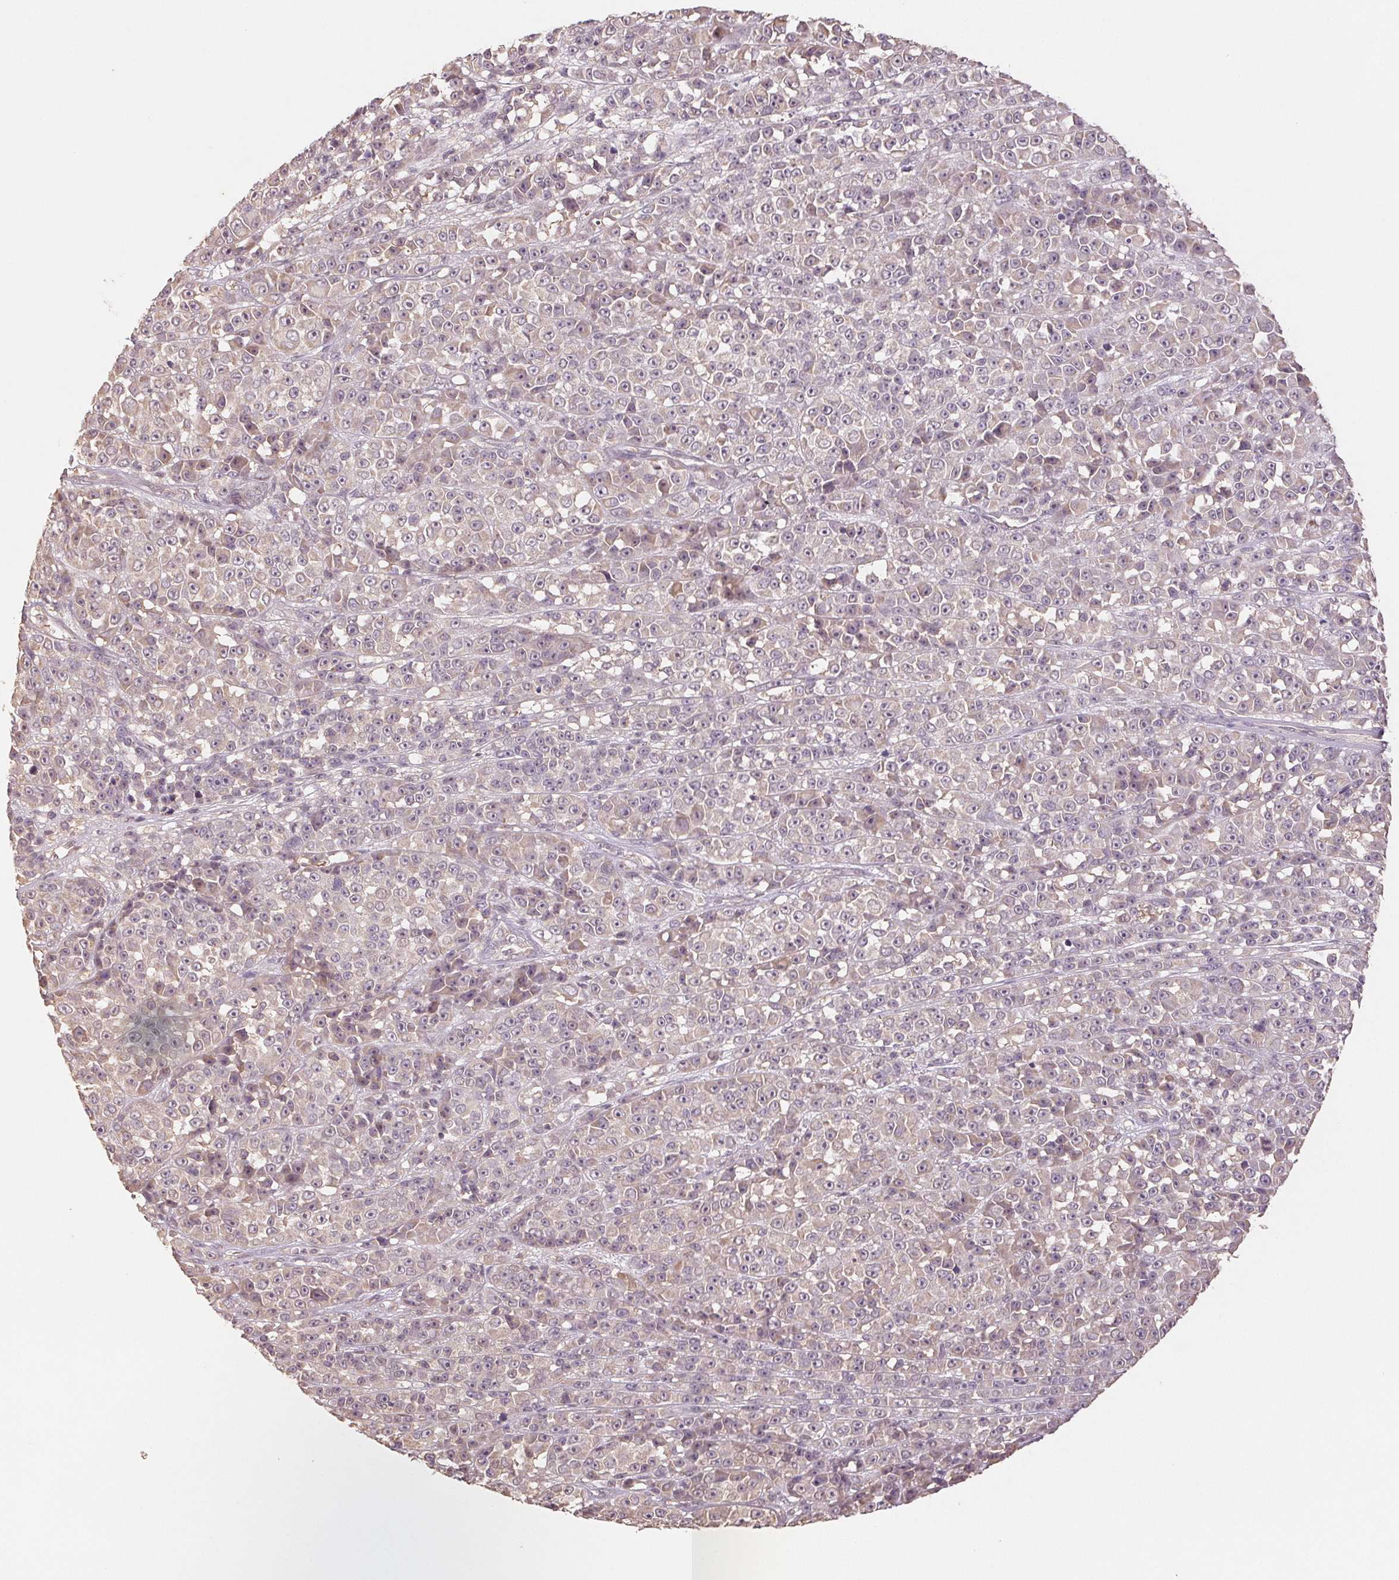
{"staining": {"intensity": "negative", "quantity": "none", "location": "none"}, "tissue": "melanoma", "cell_type": "Tumor cells", "image_type": "cancer", "snomed": [{"axis": "morphology", "description": "Malignant melanoma, NOS"}, {"axis": "topography", "description": "Skin"}, {"axis": "topography", "description": "Skin of back"}], "caption": "This is a micrograph of immunohistochemistry staining of melanoma, which shows no positivity in tumor cells.", "gene": "COX14", "patient": {"sex": "male", "age": 91}}